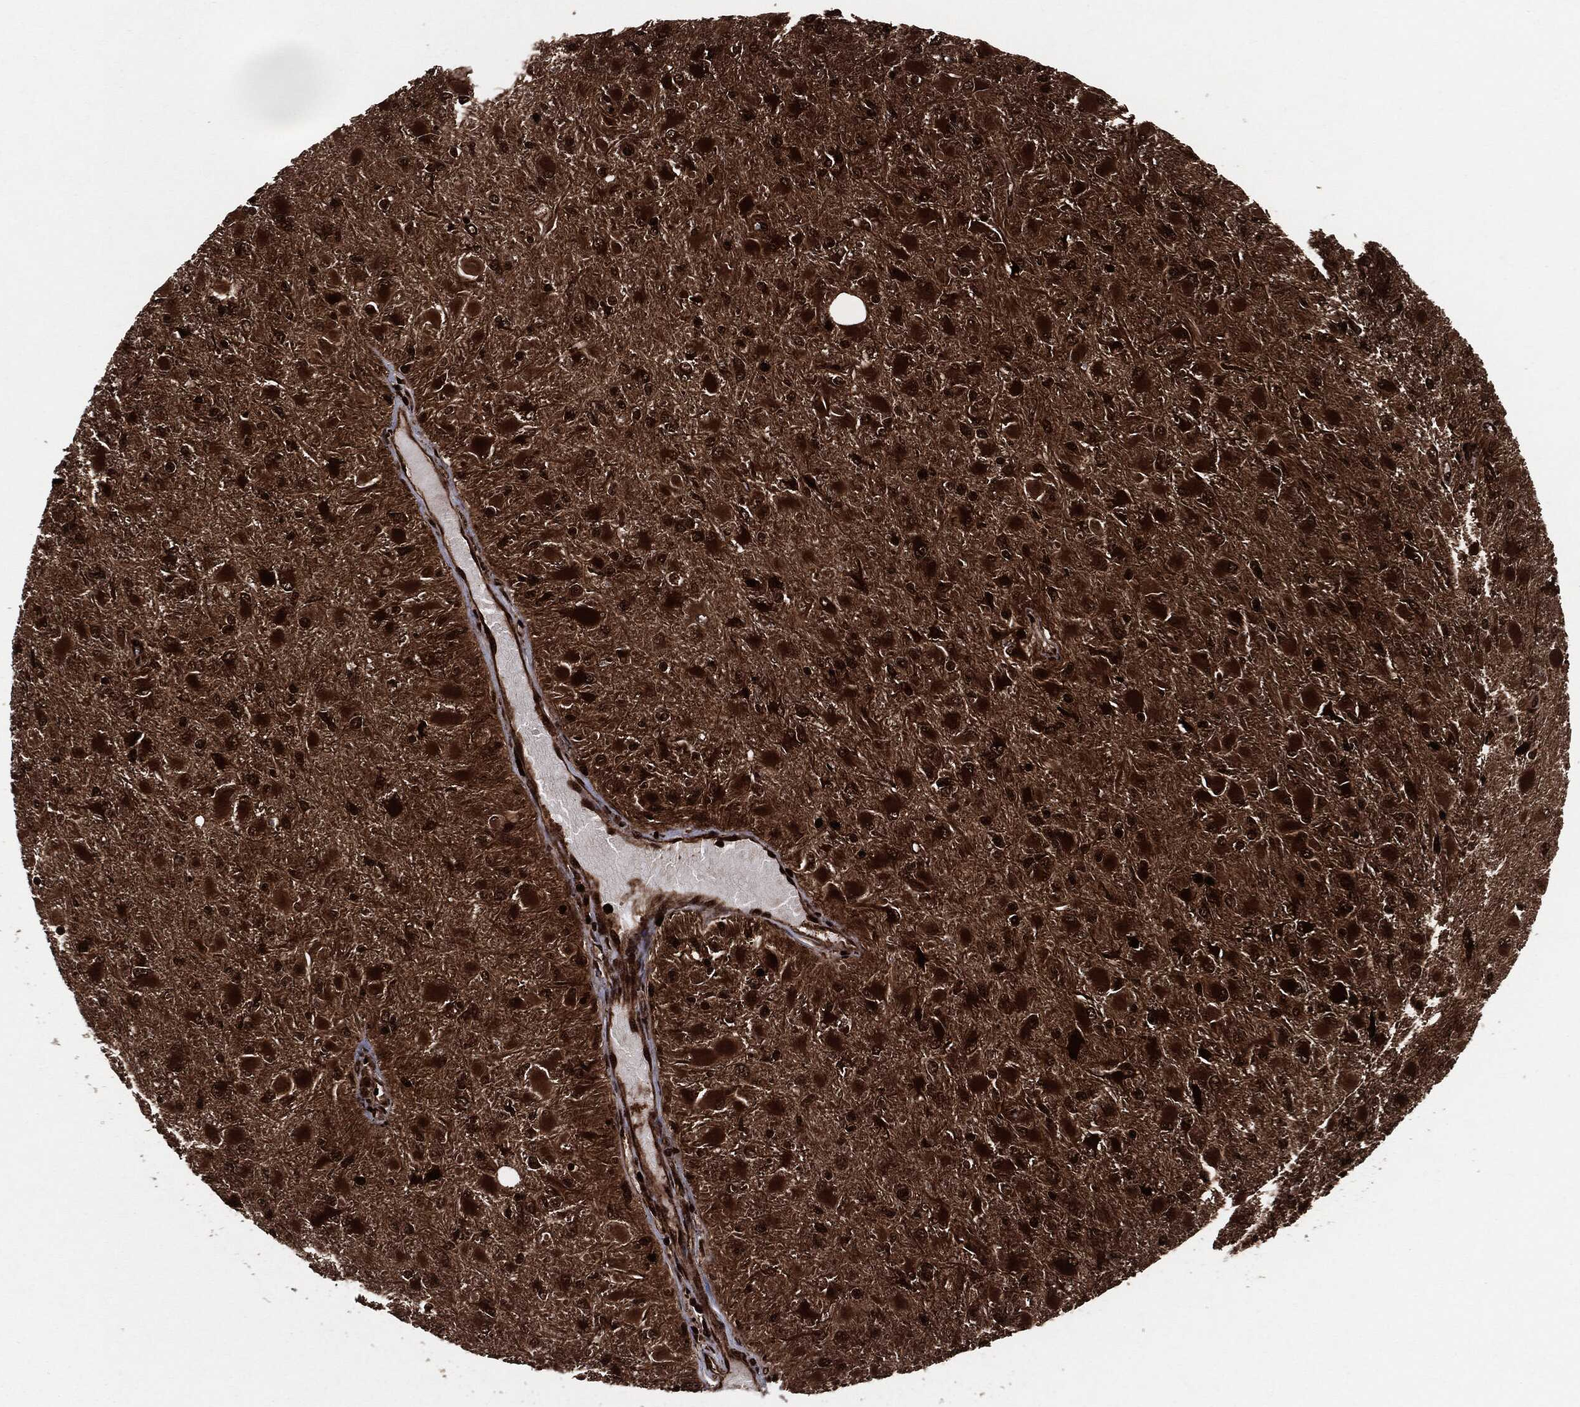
{"staining": {"intensity": "strong", "quantity": ">75%", "location": "cytoplasmic/membranous"}, "tissue": "glioma", "cell_type": "Tumor cells", "image_type": "cancer", "snomed": [{"axis": "morphology", "description": "Glioma, malignant, High grade"}, {"axis": "topography", "description": "Cerebral cortex"}], "caption": "This is an image of immunohistochemistry (IHC) staining of glioma, which shows strong positivity in the cytoplasmic/membranous of tumor cells.", "gene": "YWHAB", "patient": {"sex": "female", "age": 36}}